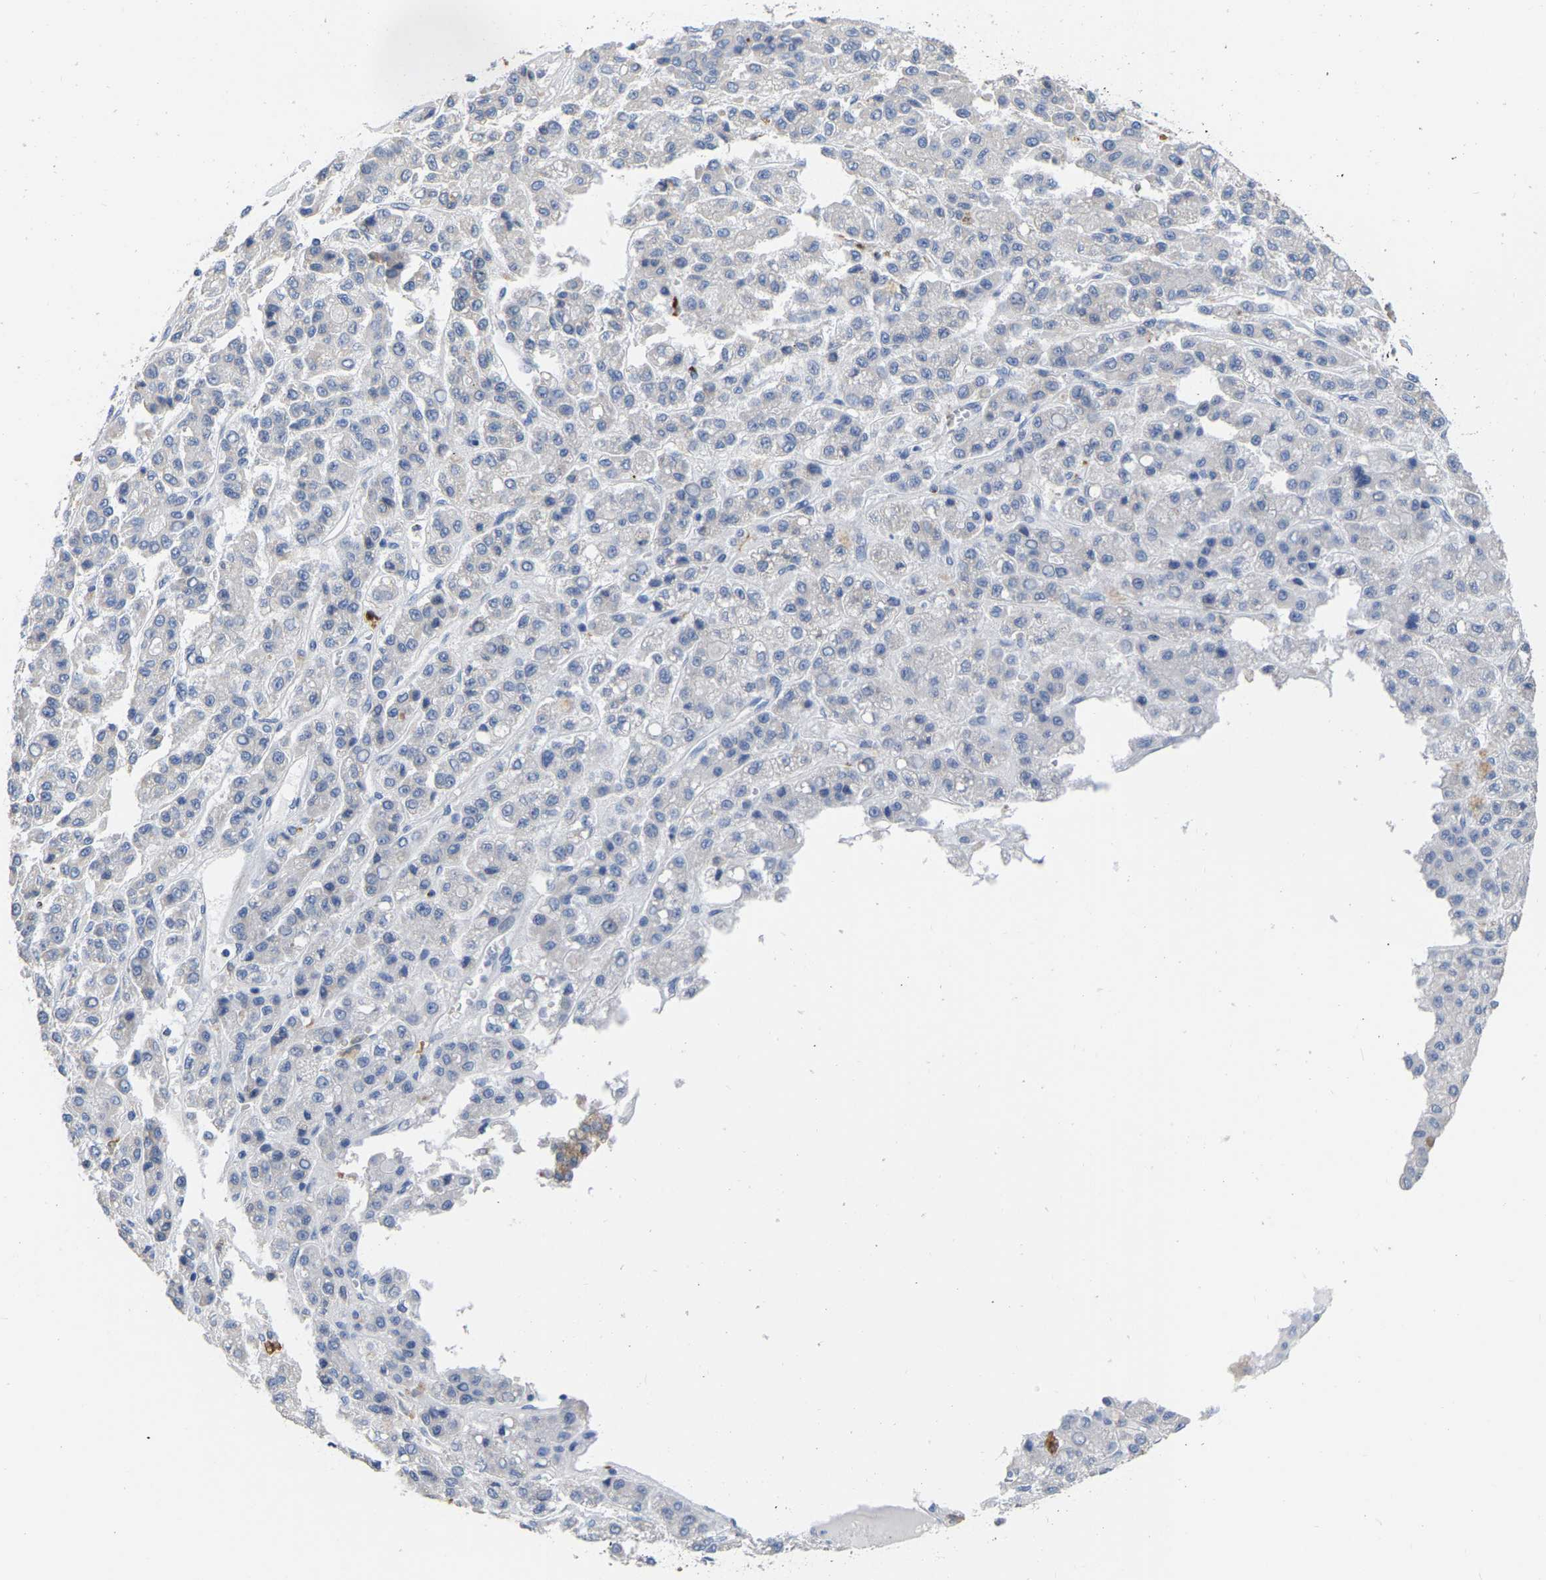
{"staining": {"intensity": "negative", "quantity": "none", "location": "none"}, "tissue": "liver cancer", "cell_type": "Tumor cells", "image_type": "cancer", "snomed": [{"axis": "morphology", "description": "Carcinoma, Hepatocellular, NOS"}, {"axis": "topography", "description": "Liver"}], "caption": "This is an immunohistochemistry micrograph of human liver cancer. There is no staining in tumor cells.", "gene": "ULBP2", "patient": {"sex": "male", "age": 70}}